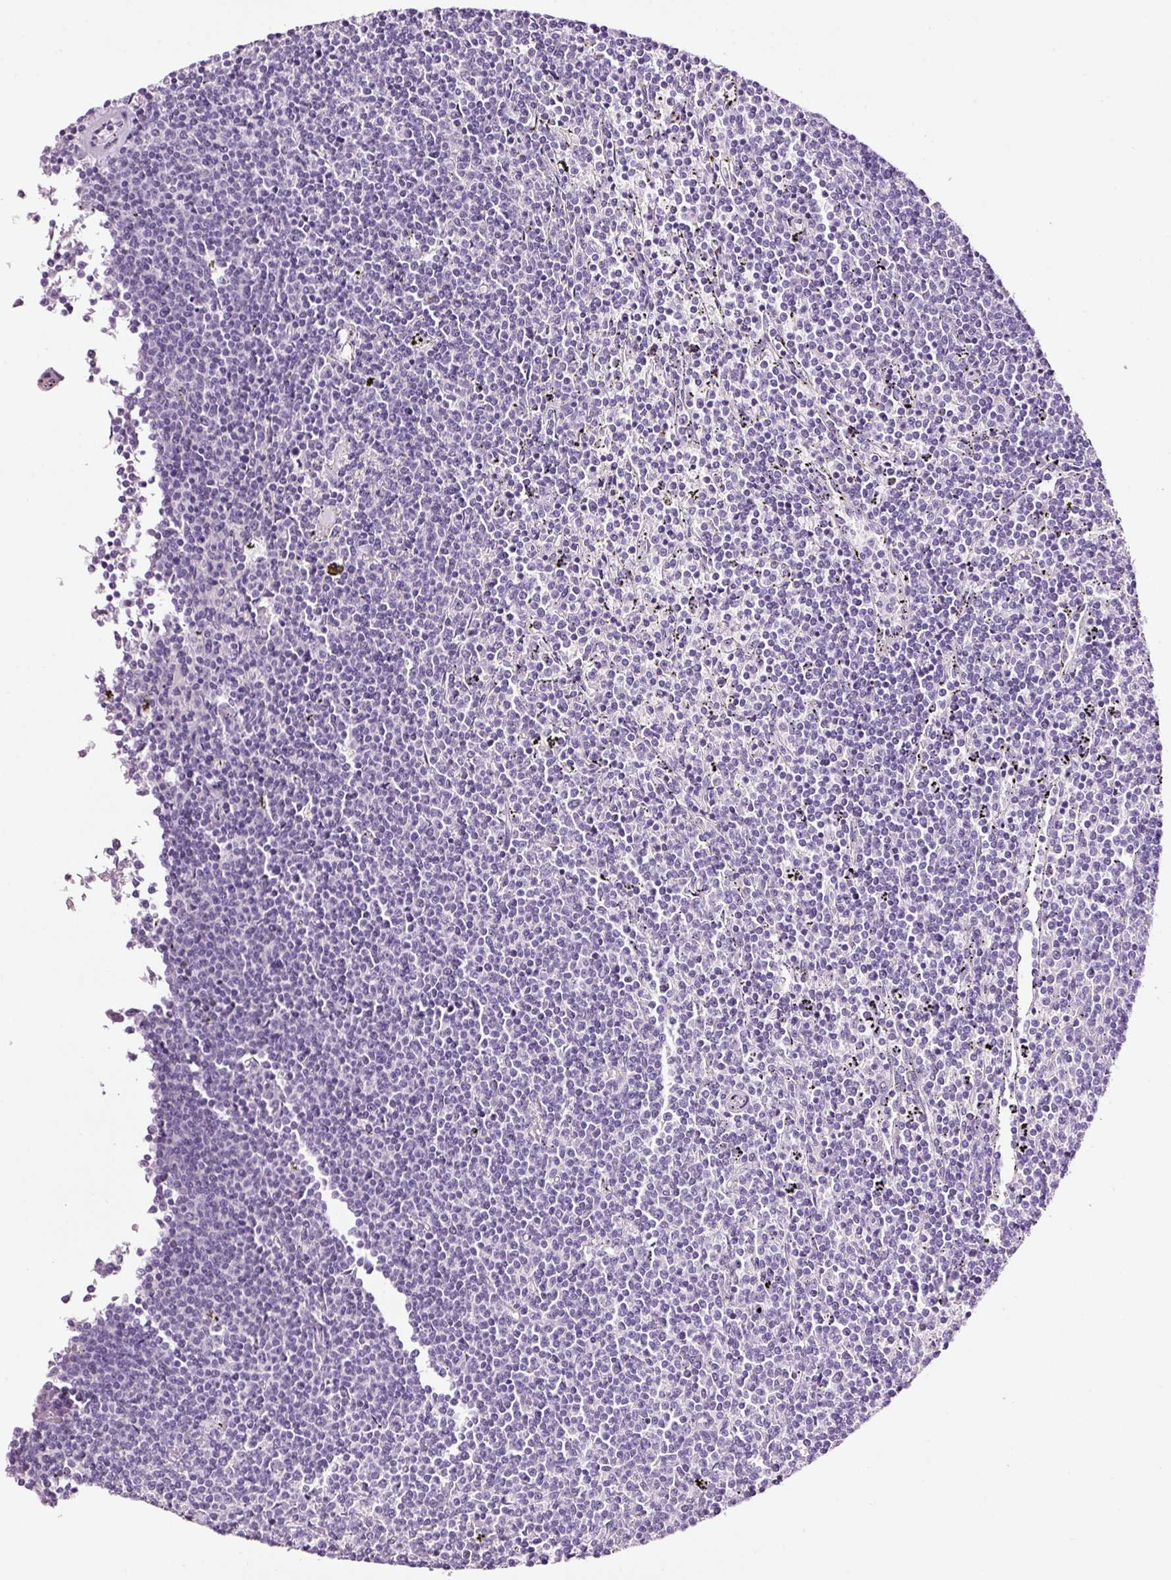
{"staining": {"intensity": "negative", "quantity": "none", "location": "none"}, "tissue": "lymphoma", "cell_type": "Tumor cells", "image_type": "cancer", "snomed": [{"axis": "morphology", "description": "Malignant lymphoma, non-Hodgkin's type, Low grade"}, {"axis": "topography", "description": "Spleen"}], "caption": "Lymphoma was stained to show a protein in brown. There is no significant expression in tumor cells.", "gene": "RTF2", "patient": {"sex": "female", "age": 50}}